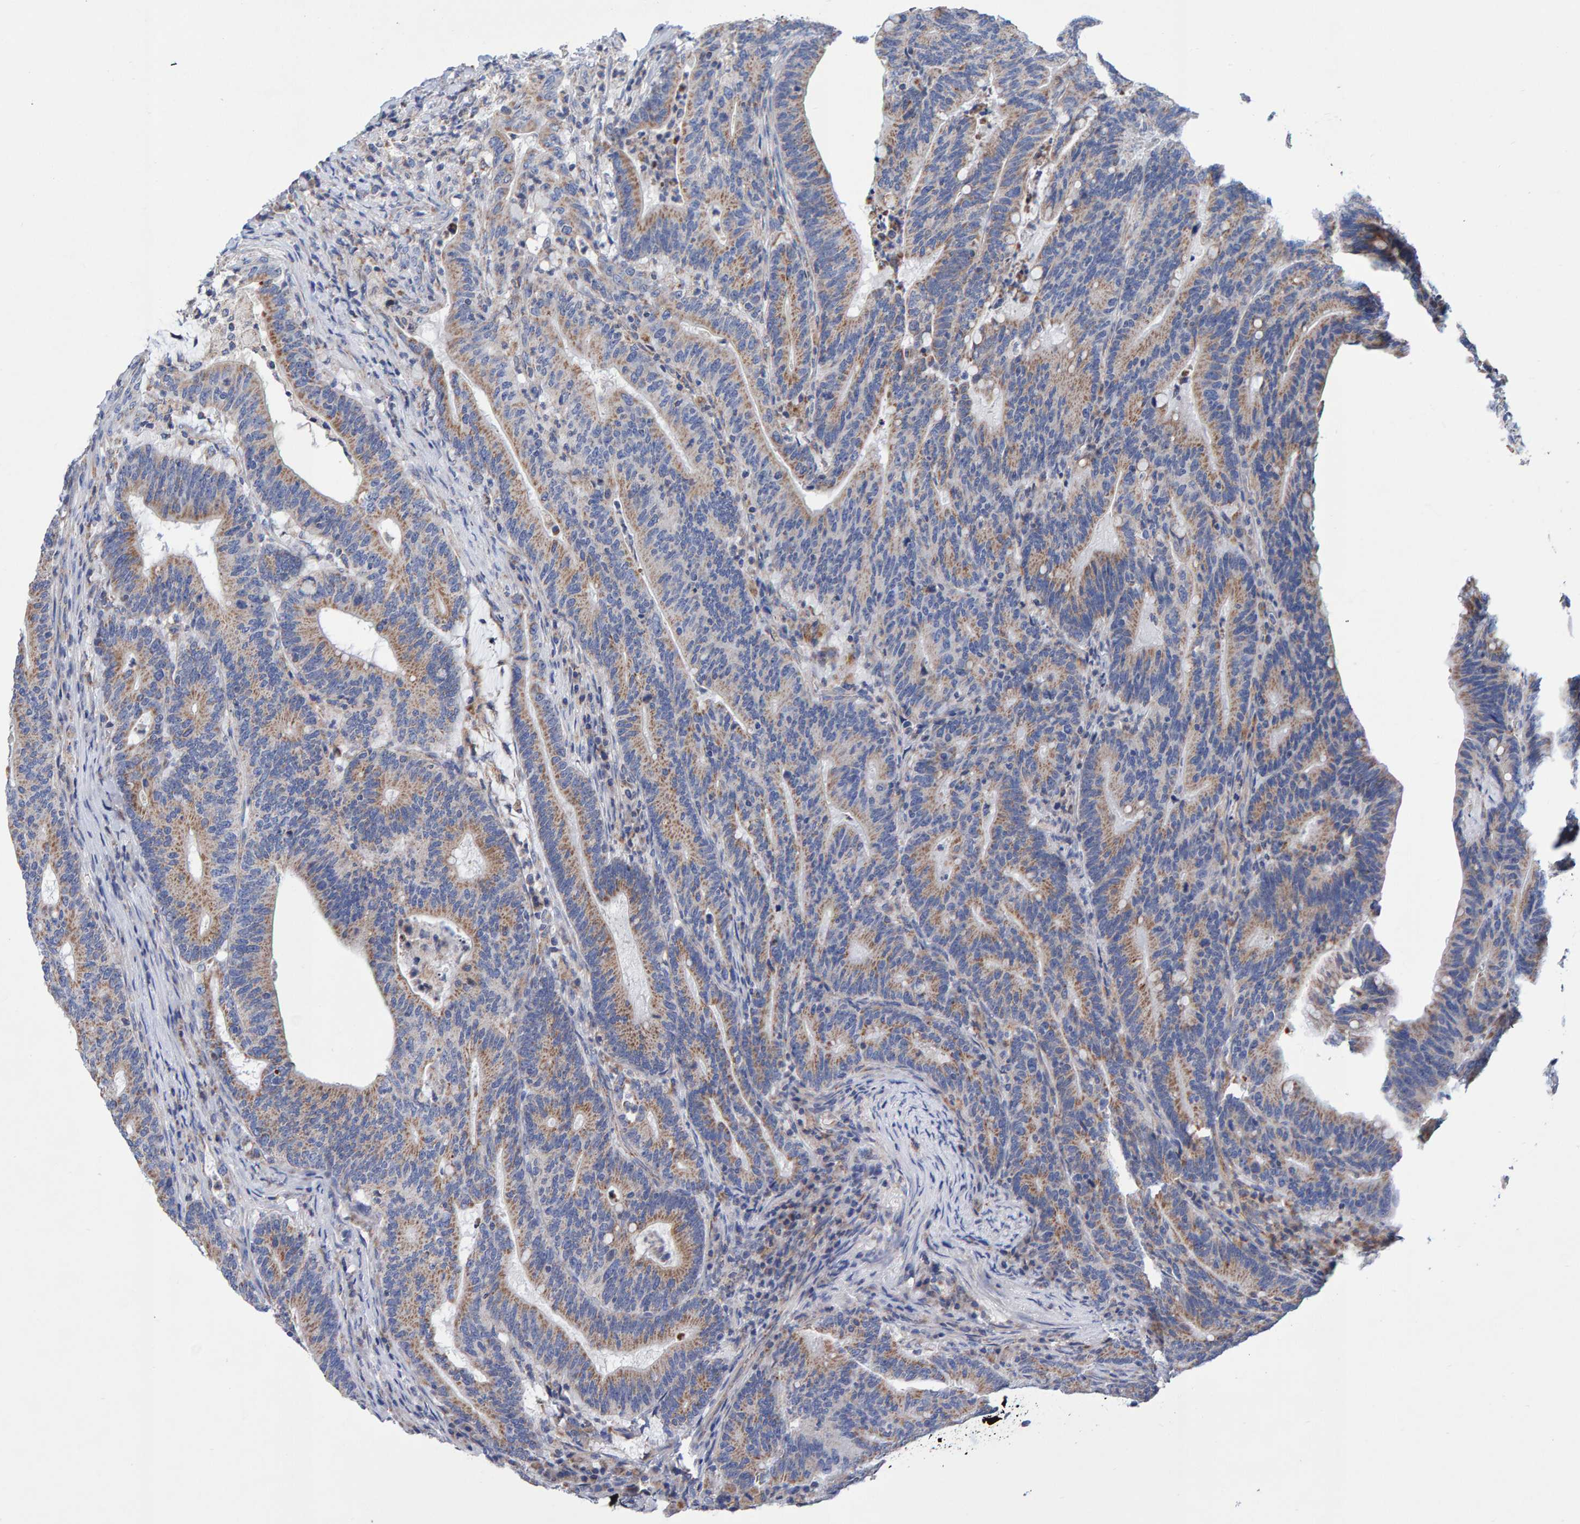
{"staining": {"intensity": "moderate", "quantity": ">75%", "location": "cytoplasmic/membranous"}, "tissue": "colorectal cancer", "cell_type": "Tumor cells", "image_type": "cancer", "snomed": [{"axis": "morphology", "description": "Adenocarcinoma, NOS"}, {"axis": "topography", "description": "Colon"}], "caption": "This image displays colorectal cancer (adenocarcinoma) stained with IHC to label a protein in brown. The cytoplasmic/membranous of tumor cells show moderate positivity for the protein. Nuclei are counter-stained blue.", "gene": "EFR3A", "patient": {"sex": "female", "age": 66}}